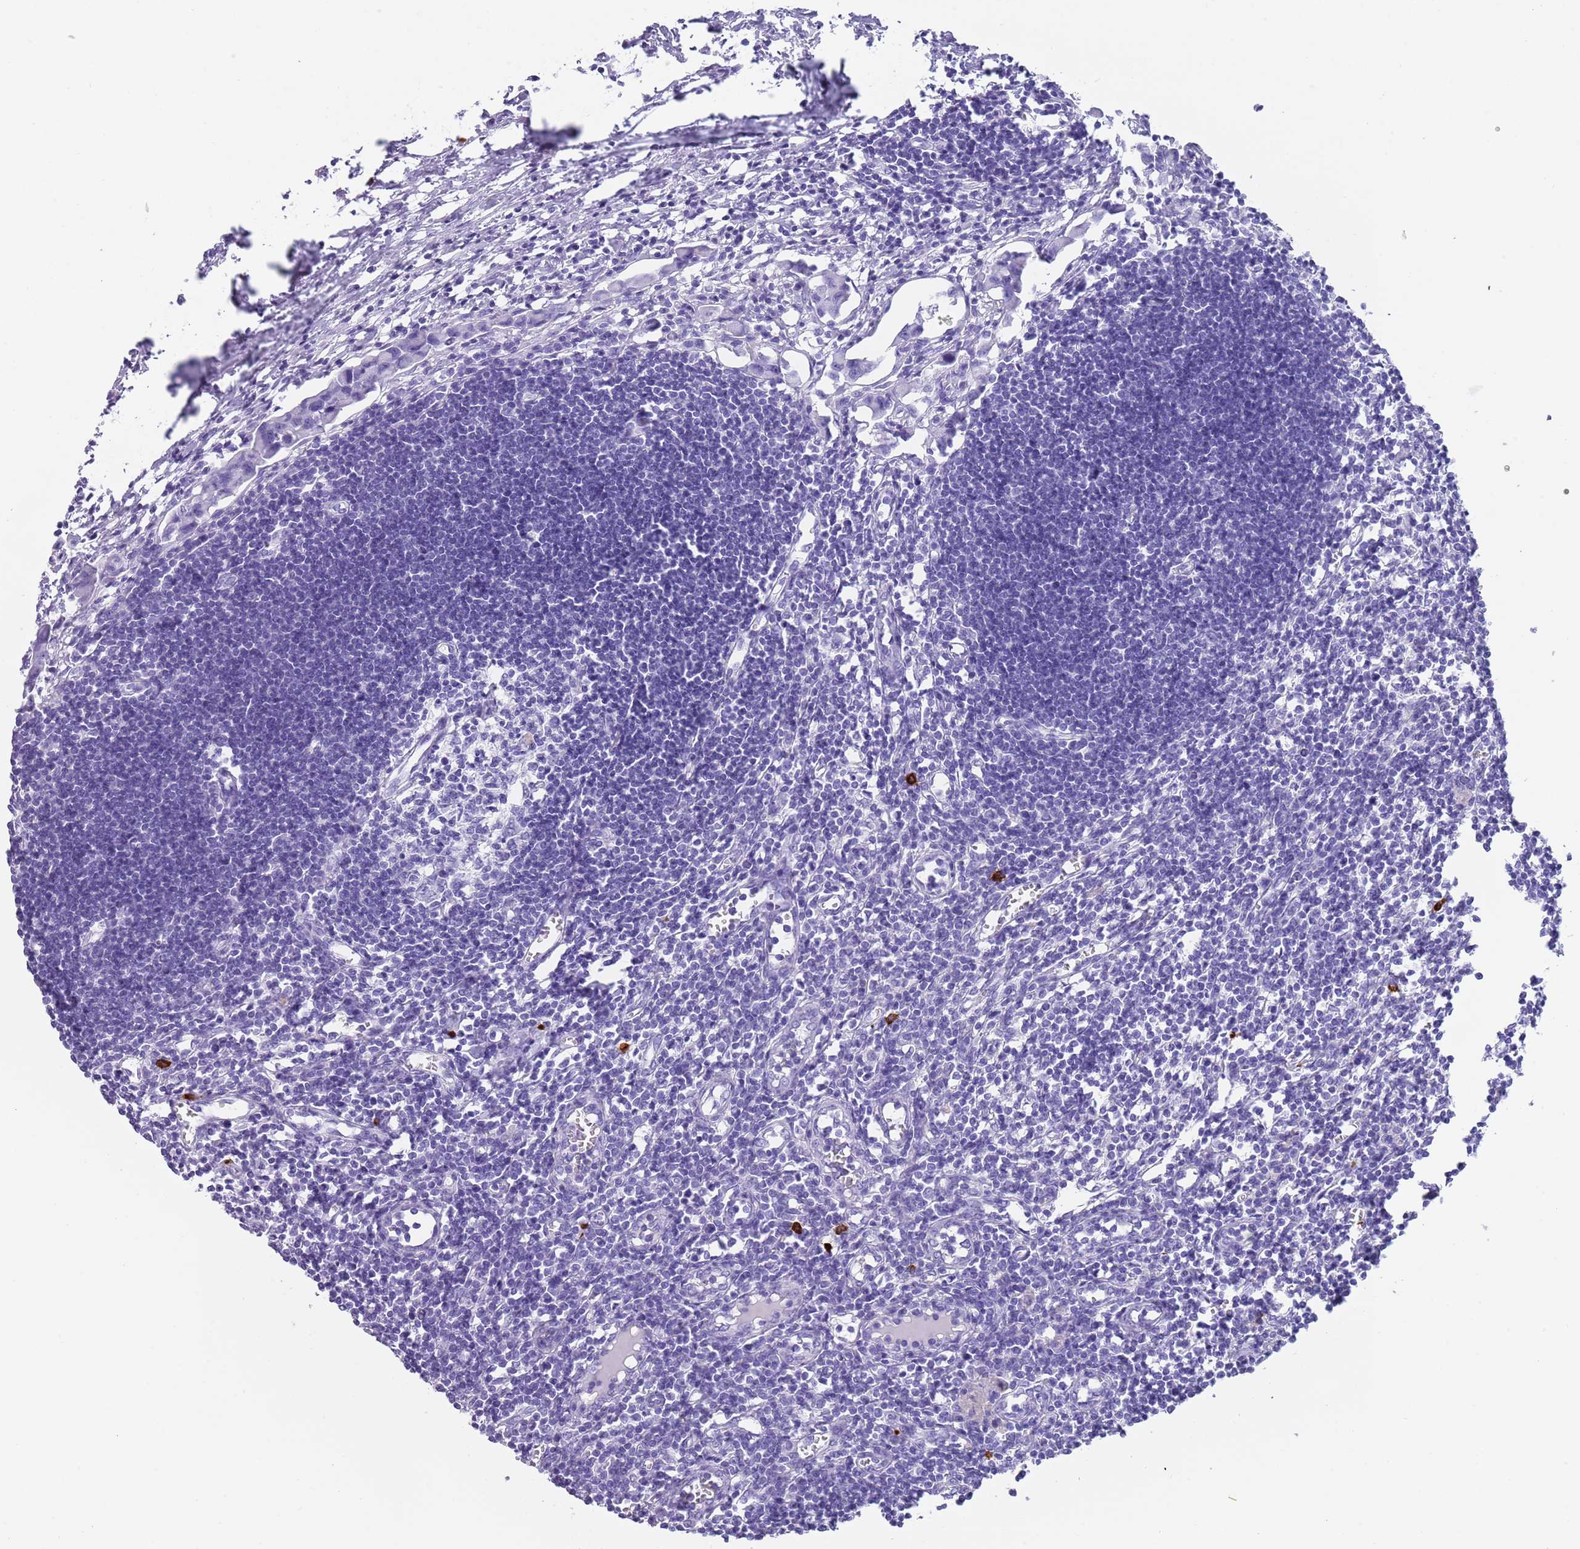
{"staining": {"intensity": "negative", "quantity": "none", "location": "none"}, "tissue": "lymph node", "cell_type": "Germinal center cells", "image_type": "normal", "snomed": [{"axis": "morphology", "description": "Normal tissue, NOS"}, {"axis": "morphology", "description": "Malignant melanoma, Metastatic site"}, {"axis": "topography", "description": "Lymph node"}], "caption": "The immunohistochemistry (IHC) micrograph has no significant staining in germinal center cells of lymph node. Brightfield microscopy of IHC stained with DAB (3,3'-diaminobenzidine) (brown) and hematoxylin (blue), captured at high magnification.", "gene": "MYADML2", "patient": {"sex": "male", "age": 41}}